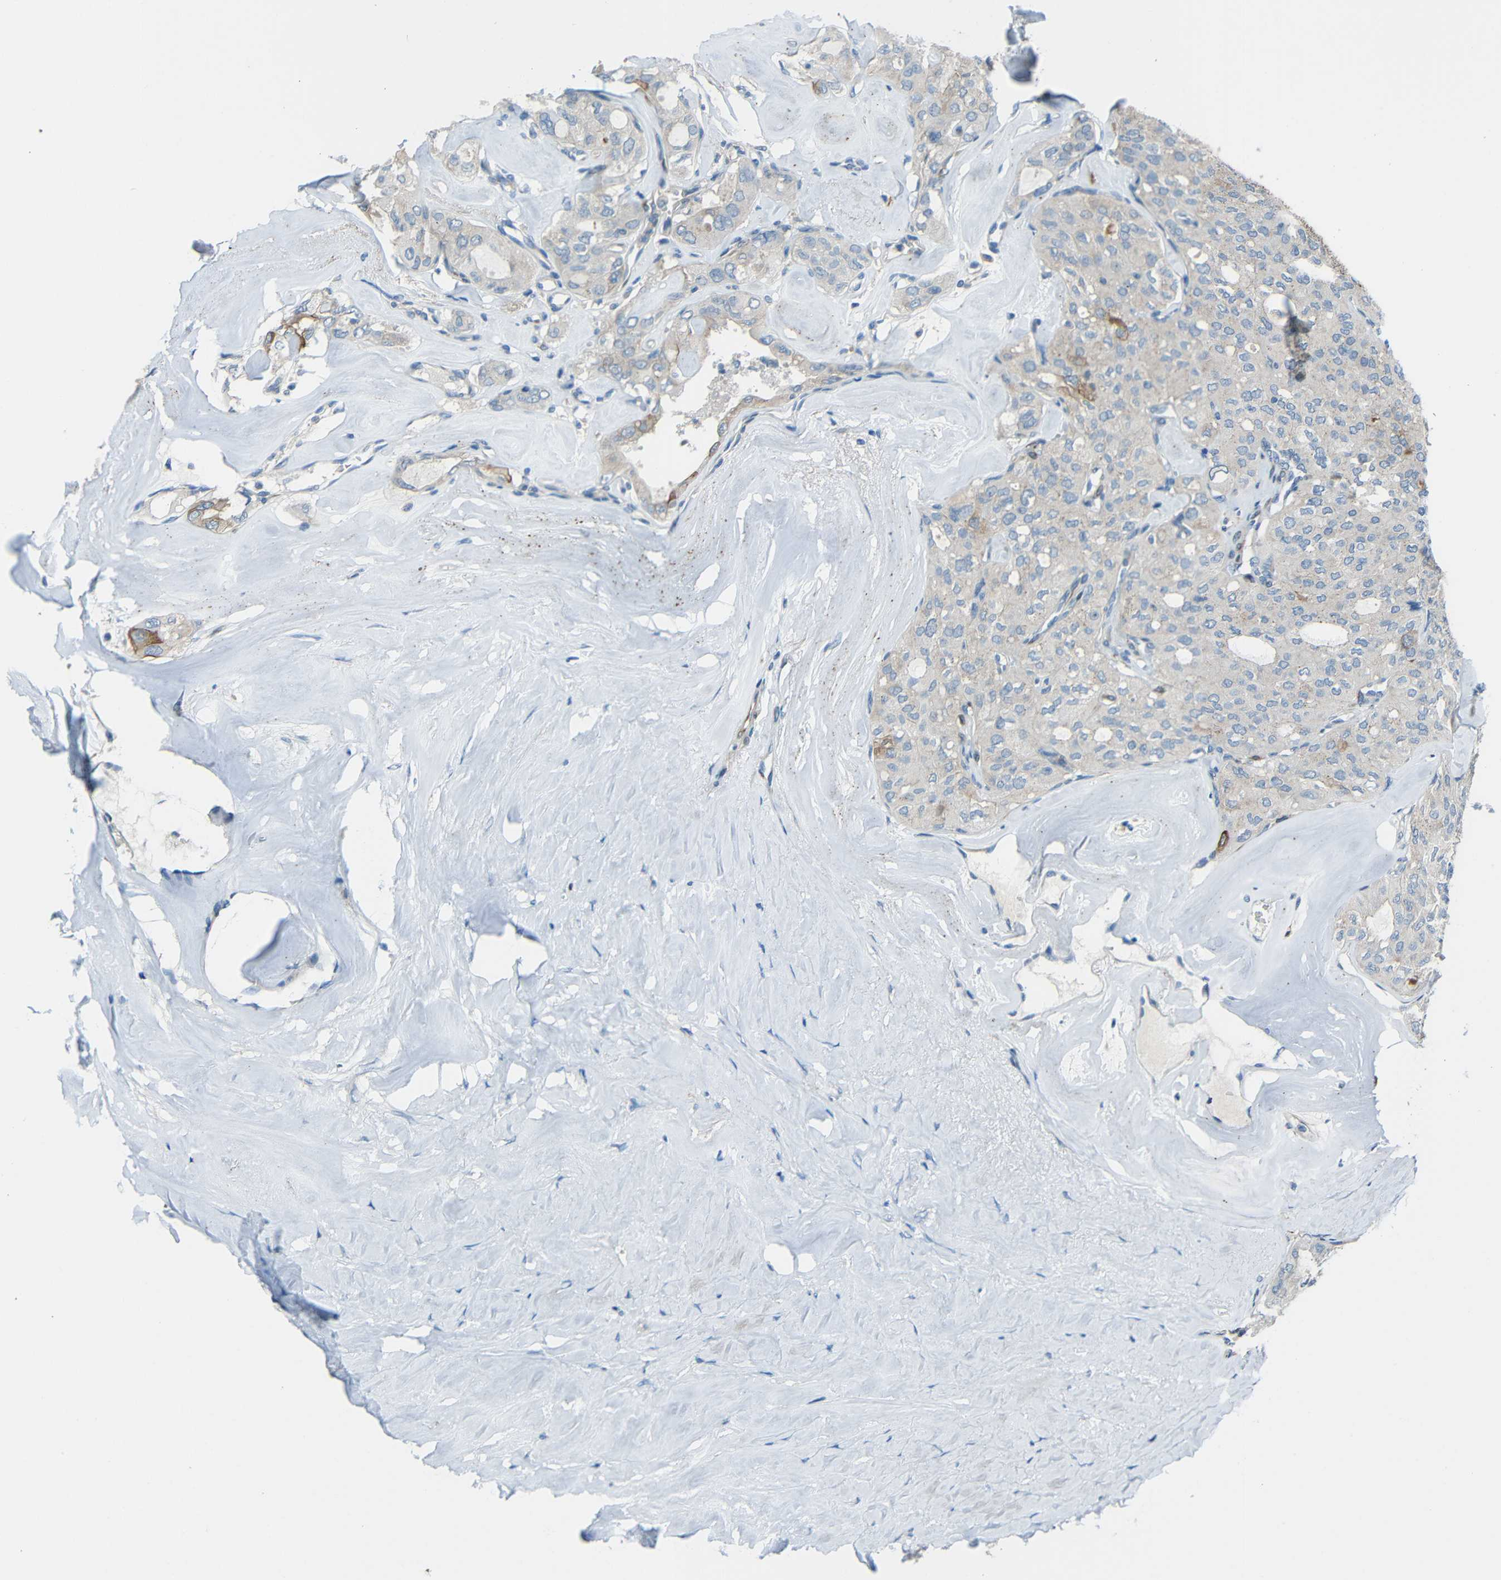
{"staining": {"intensity": "negative", "quantity": "none", "location": "none"}, "tissue": "thyroid cancer", "cell_type": "Tumor cells", "image_type": "cancer", "snomed": [{"axis": "morphology", "description": "Follicular adenoma carcinoma, NOS"}, {"axis": "topography", "description": "Thyroid gland"}], "caption": "Immunohistochemical staining of follicular adenoma carcinoma (thyroid) reveals no significant staining in tumor cells.", "gene": "DCLK1", "patient": {"sex": "male", "age": 75}}